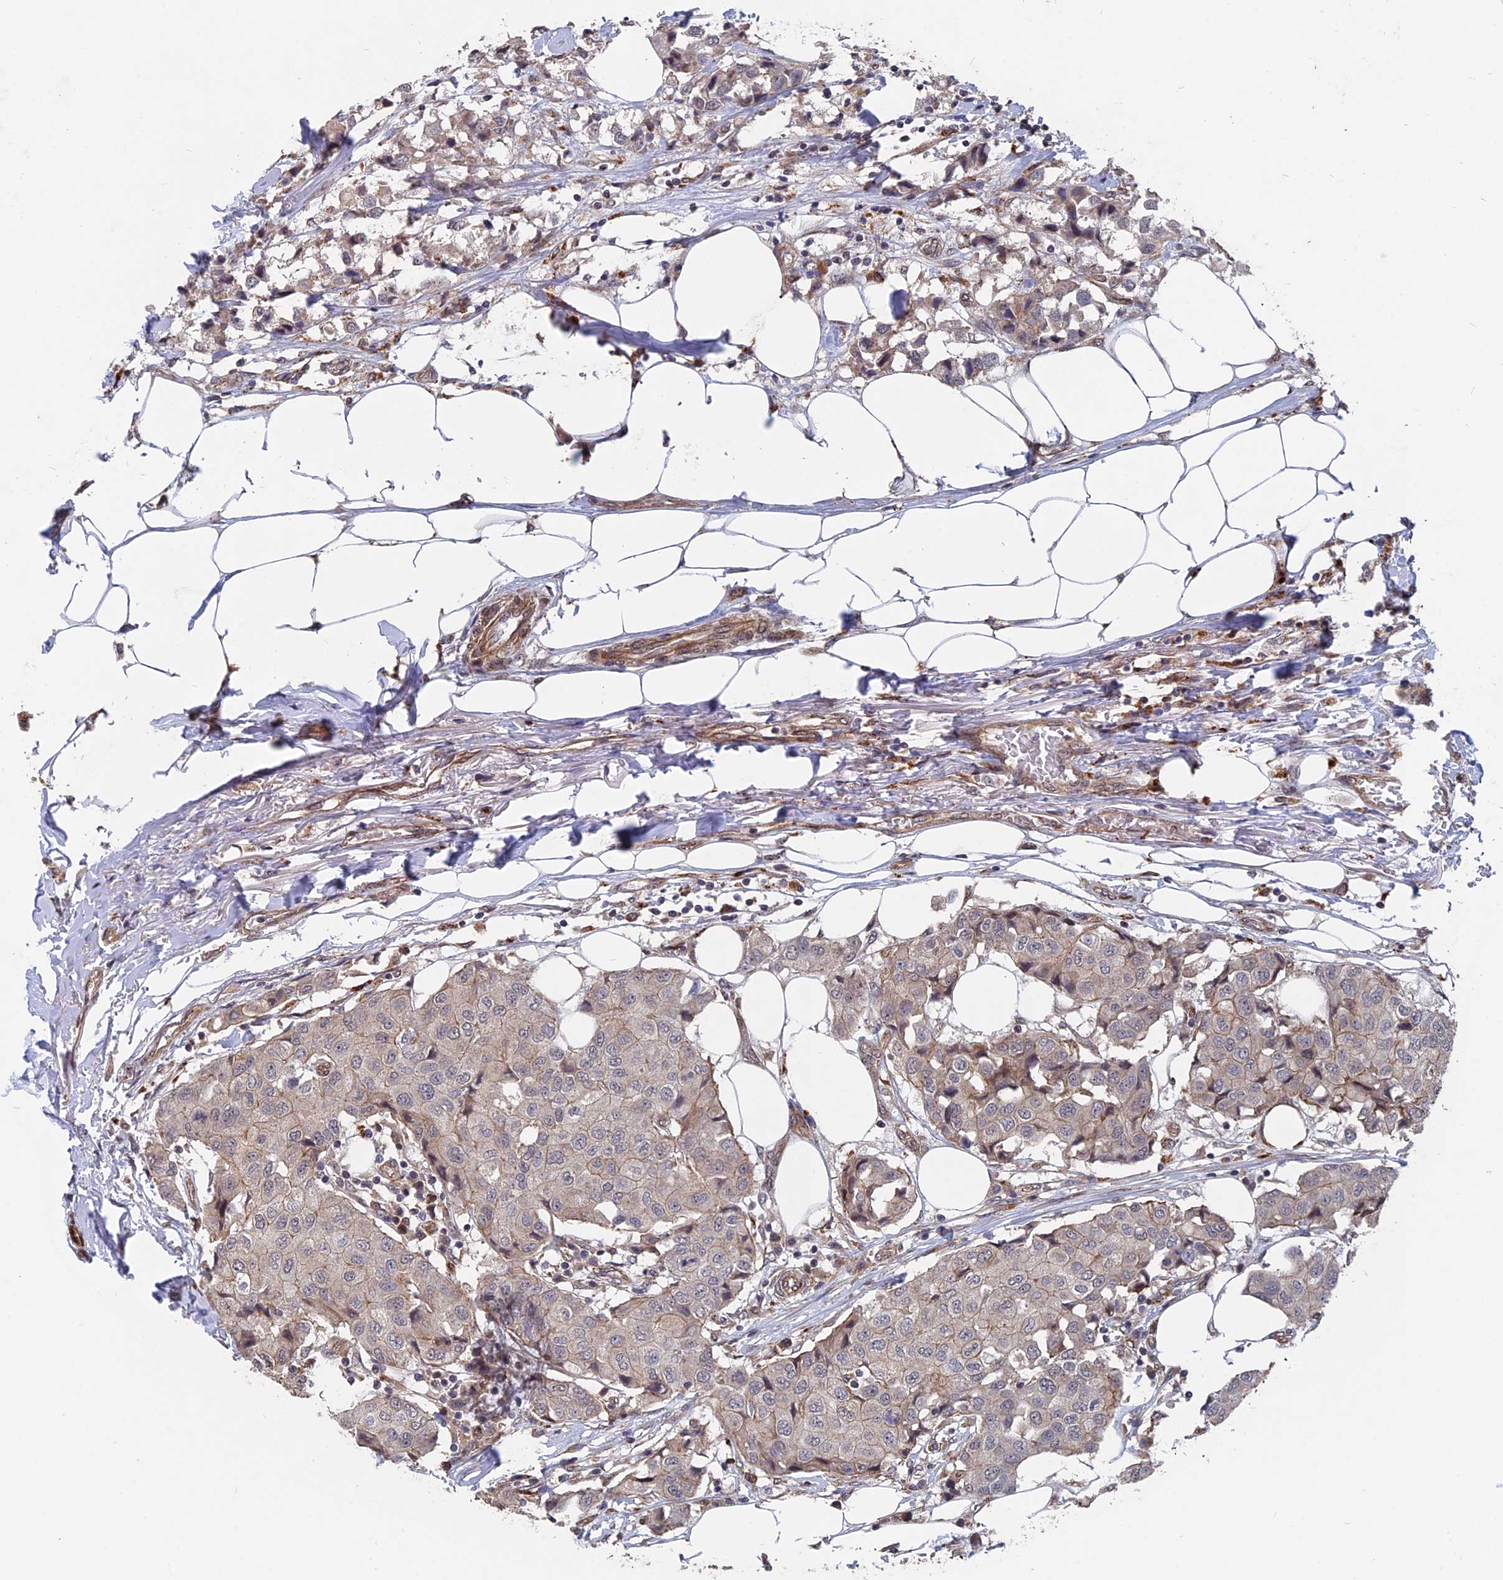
{"staining": {"intensity": "negative", "quantity": "none", "location": "none"}, "tissue": "breast cancer", "cell_type": "Tumor cells", "image_type": "cancer", "snomed": [{"axis": "morphology", "description": "Duct carcinoma"}, {"axis": "topography", "description": "Breast"}], "caption": "Protein analysis of breast cancer demonstrates no significant expression in tumor cells.", "gene": "NOSIP", "patient": {"sex": "female", "age": 80}}